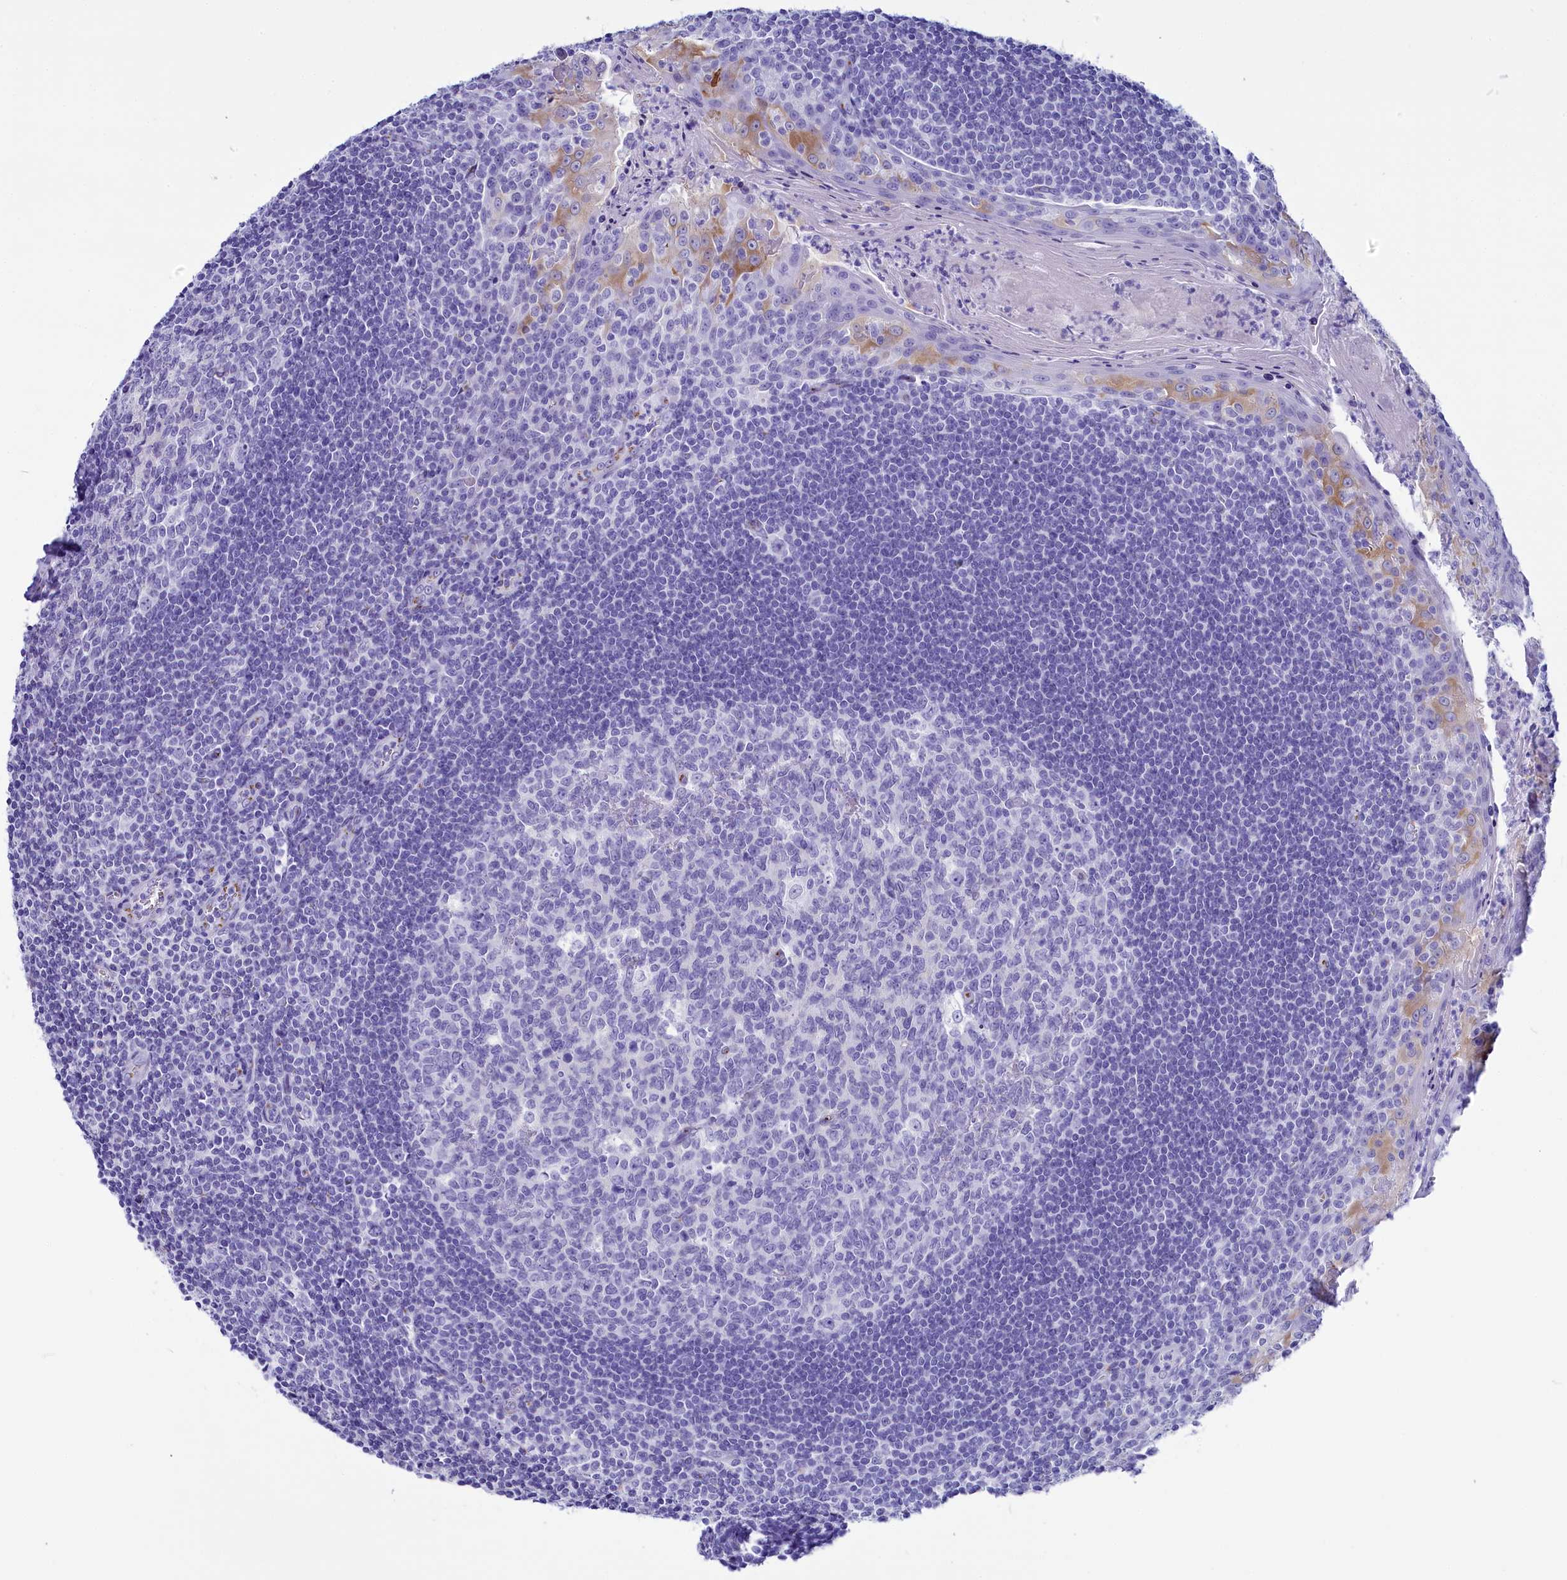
{"staining": {"intensity": "negative", "quantity": "none", "location": "none"}, "tissue": "tonsil", "cell_type": "Germinal center cells", "image_type": "normal", "snomed": [{"axis": "morphology", "description": "Normal tissue, NOS"}, {"axis": "topography", "description": "Tonsil"}], "caption": "This photomicrograph is of benign tonsil stained with immunohistochemistry to label a protein in brown with the nuclei are counter-stained blue. There is no positivity in germinal center cells. (Brightfield microscopy of DAB (3,3'-diaminobenzidine) IHC at high magnification).", "gene": "AP3B2", "patient": {"sex": "male", "age": 27}}